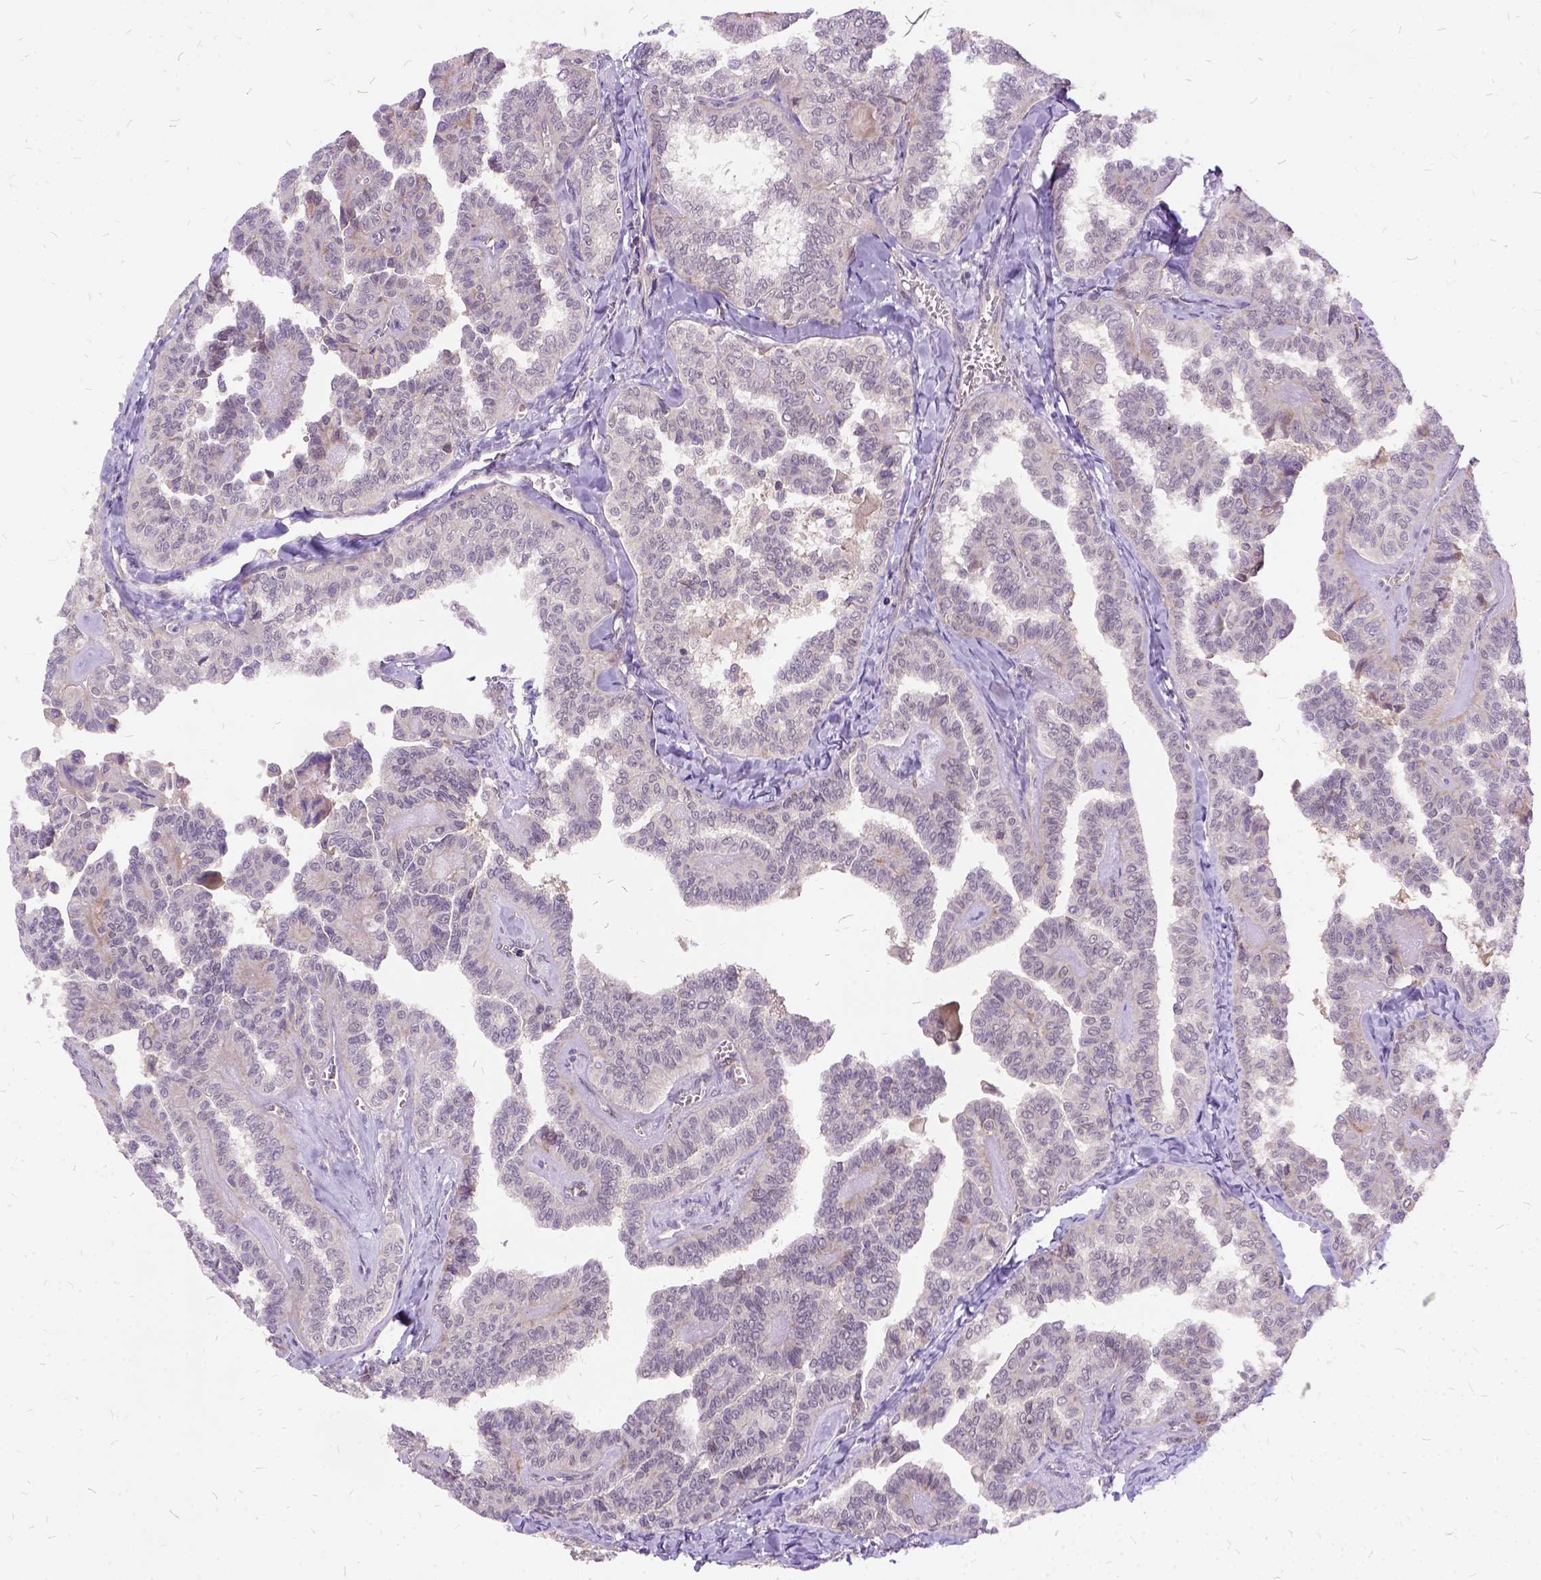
{"staining": {"intensity": "negative", "quantity": "none", "location": "none"}, "tissue": "thyroid cancer", "cell_type": "Tumor cells", "image_type": "cancer", "snomed": [{"axis": "morphology", "description": "Papillary adenocarcinoma, NOS"}, {"axis": "topography", "description": "Thyroid gland"}], "caption": "This is a histopathology image of immunohistochemistry staining of thyroid papillary adenocarcinoma, which shows no positivity in tumor cells.", "gene": "ILRUN", "patient": {"sex": "female", "age": 41}}